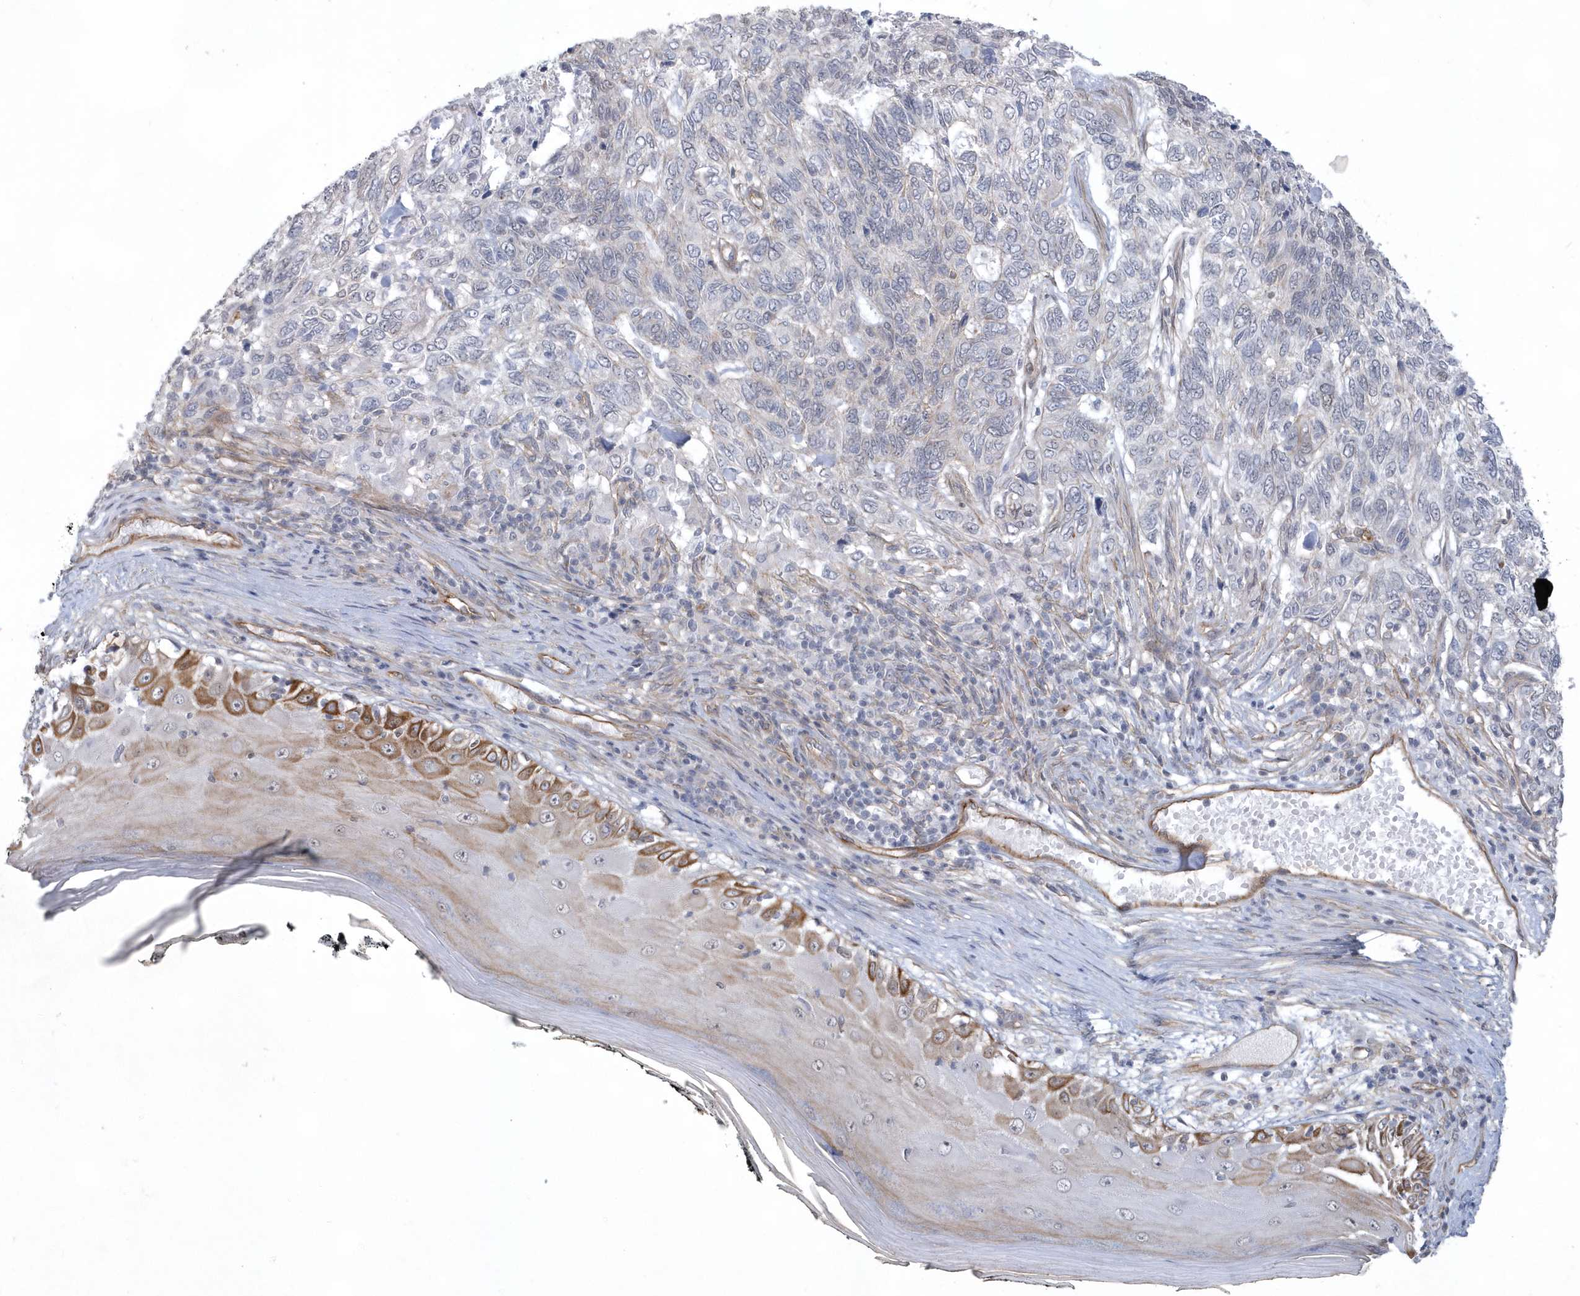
{"staining": {"intensity": "negative", "quantity": "none", "location": "none"}, "tissue": "skin cancer", "cell_type": "Tumor cells", "image_type": "cancer", "snomed": [{"axis": "morphology", "description": "Basal cell carcinoma"}, {"axis": "topography", "description": "Skin"}], "caption": "Histopathology image shows no protein staining in tumor cells of skin basal cell carcinoma tissue.", "gene": "RAI14", "patient": {"sex": "female", "age": 65}}